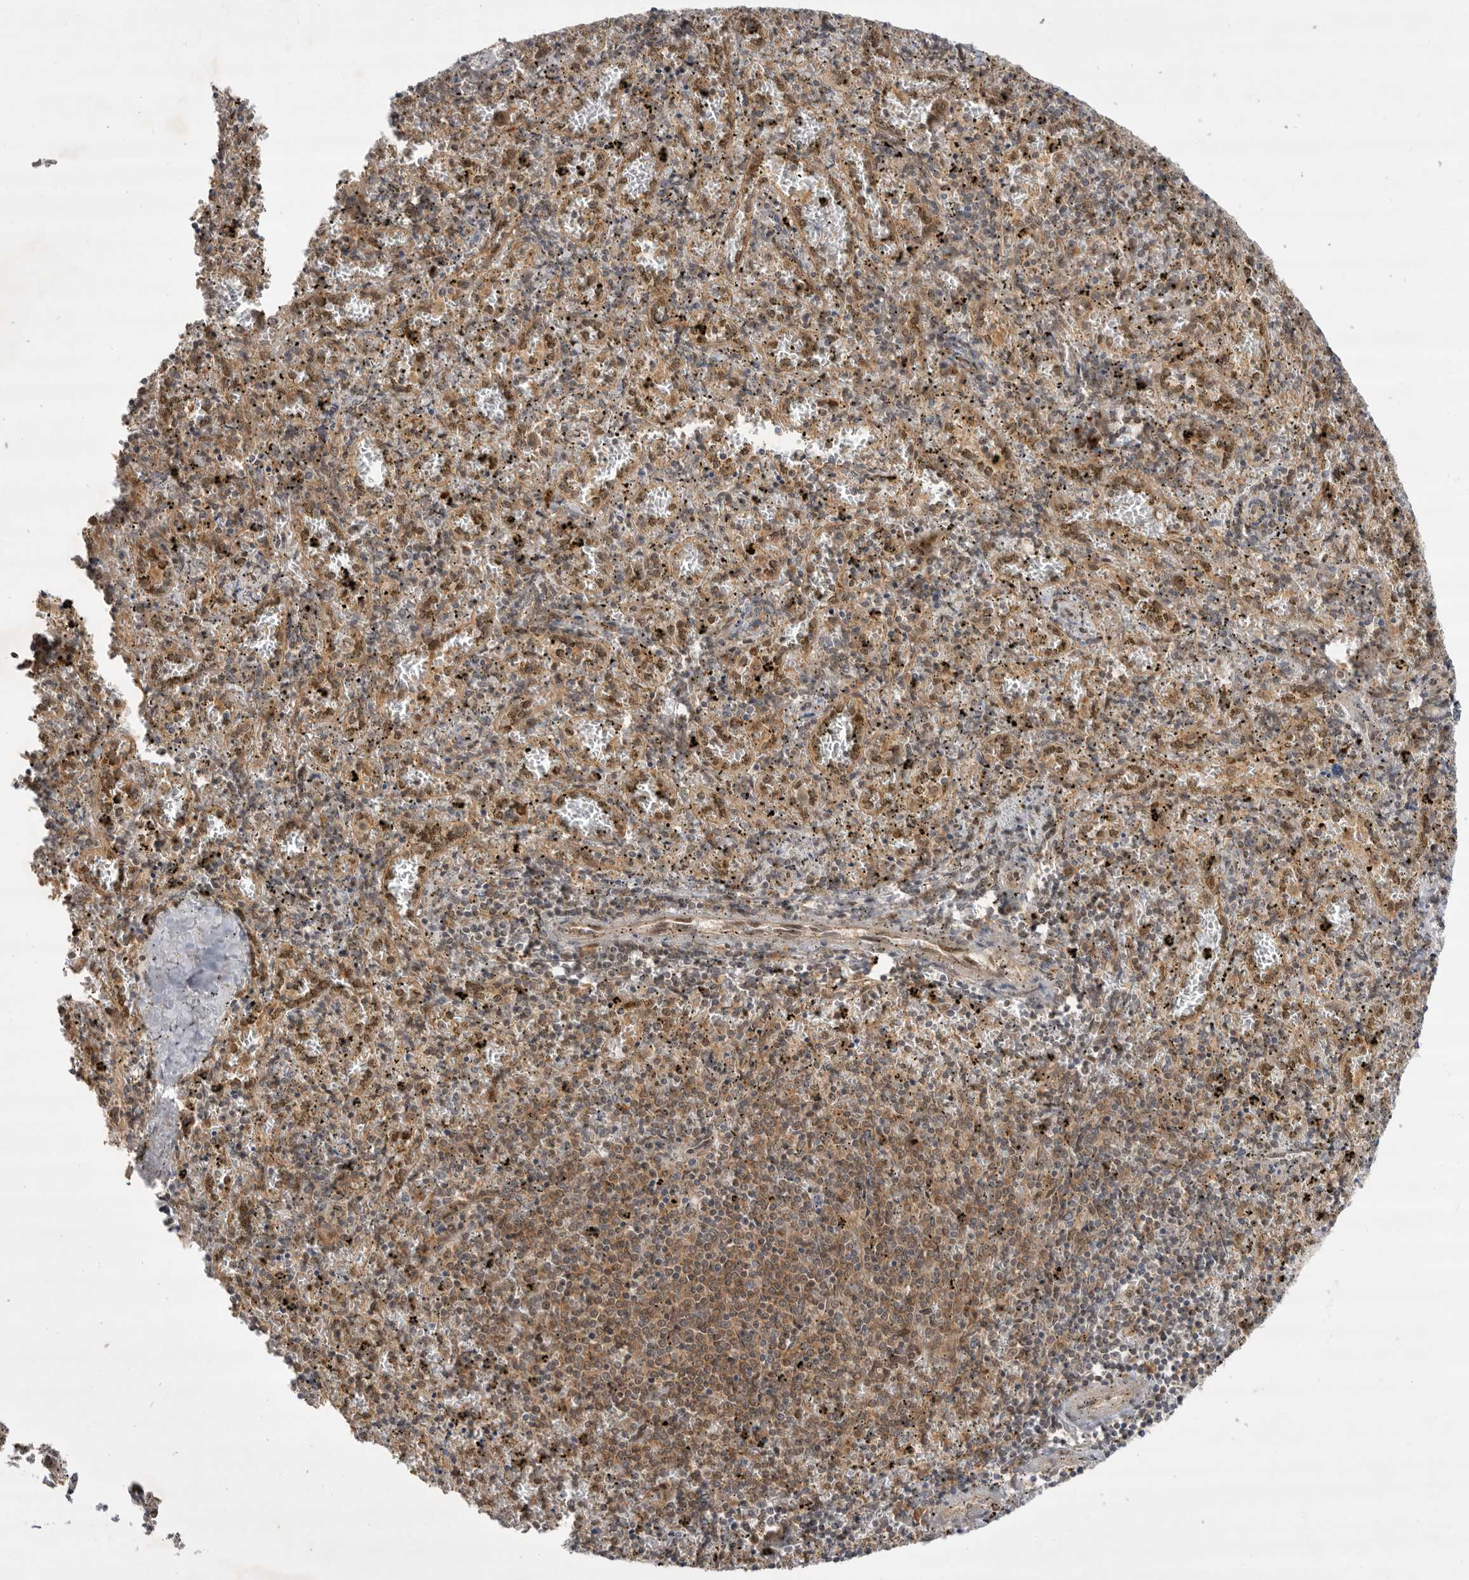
{"staining": {"intensity": "strong", "quantity": "<25%", "location": "cytoplasmic/membranous,nuclear"}, "tissue": "spleen", "cell_type": "Cells in red pulp", "image_type": "normal", "snomed": [{"axis": "morphology", "description": "Normal tissue, NOS"}, {"axis": "topography", "description": "Spleen"}], "caption": "IHC of unremarkable human spleen demonstrates medium levels of strong cytoplasmic/membranous,nuclear staining in about <25% of cells in red pulp.", "gene": "DCAF8", "patient": {"sex": "male", "age": 11}}